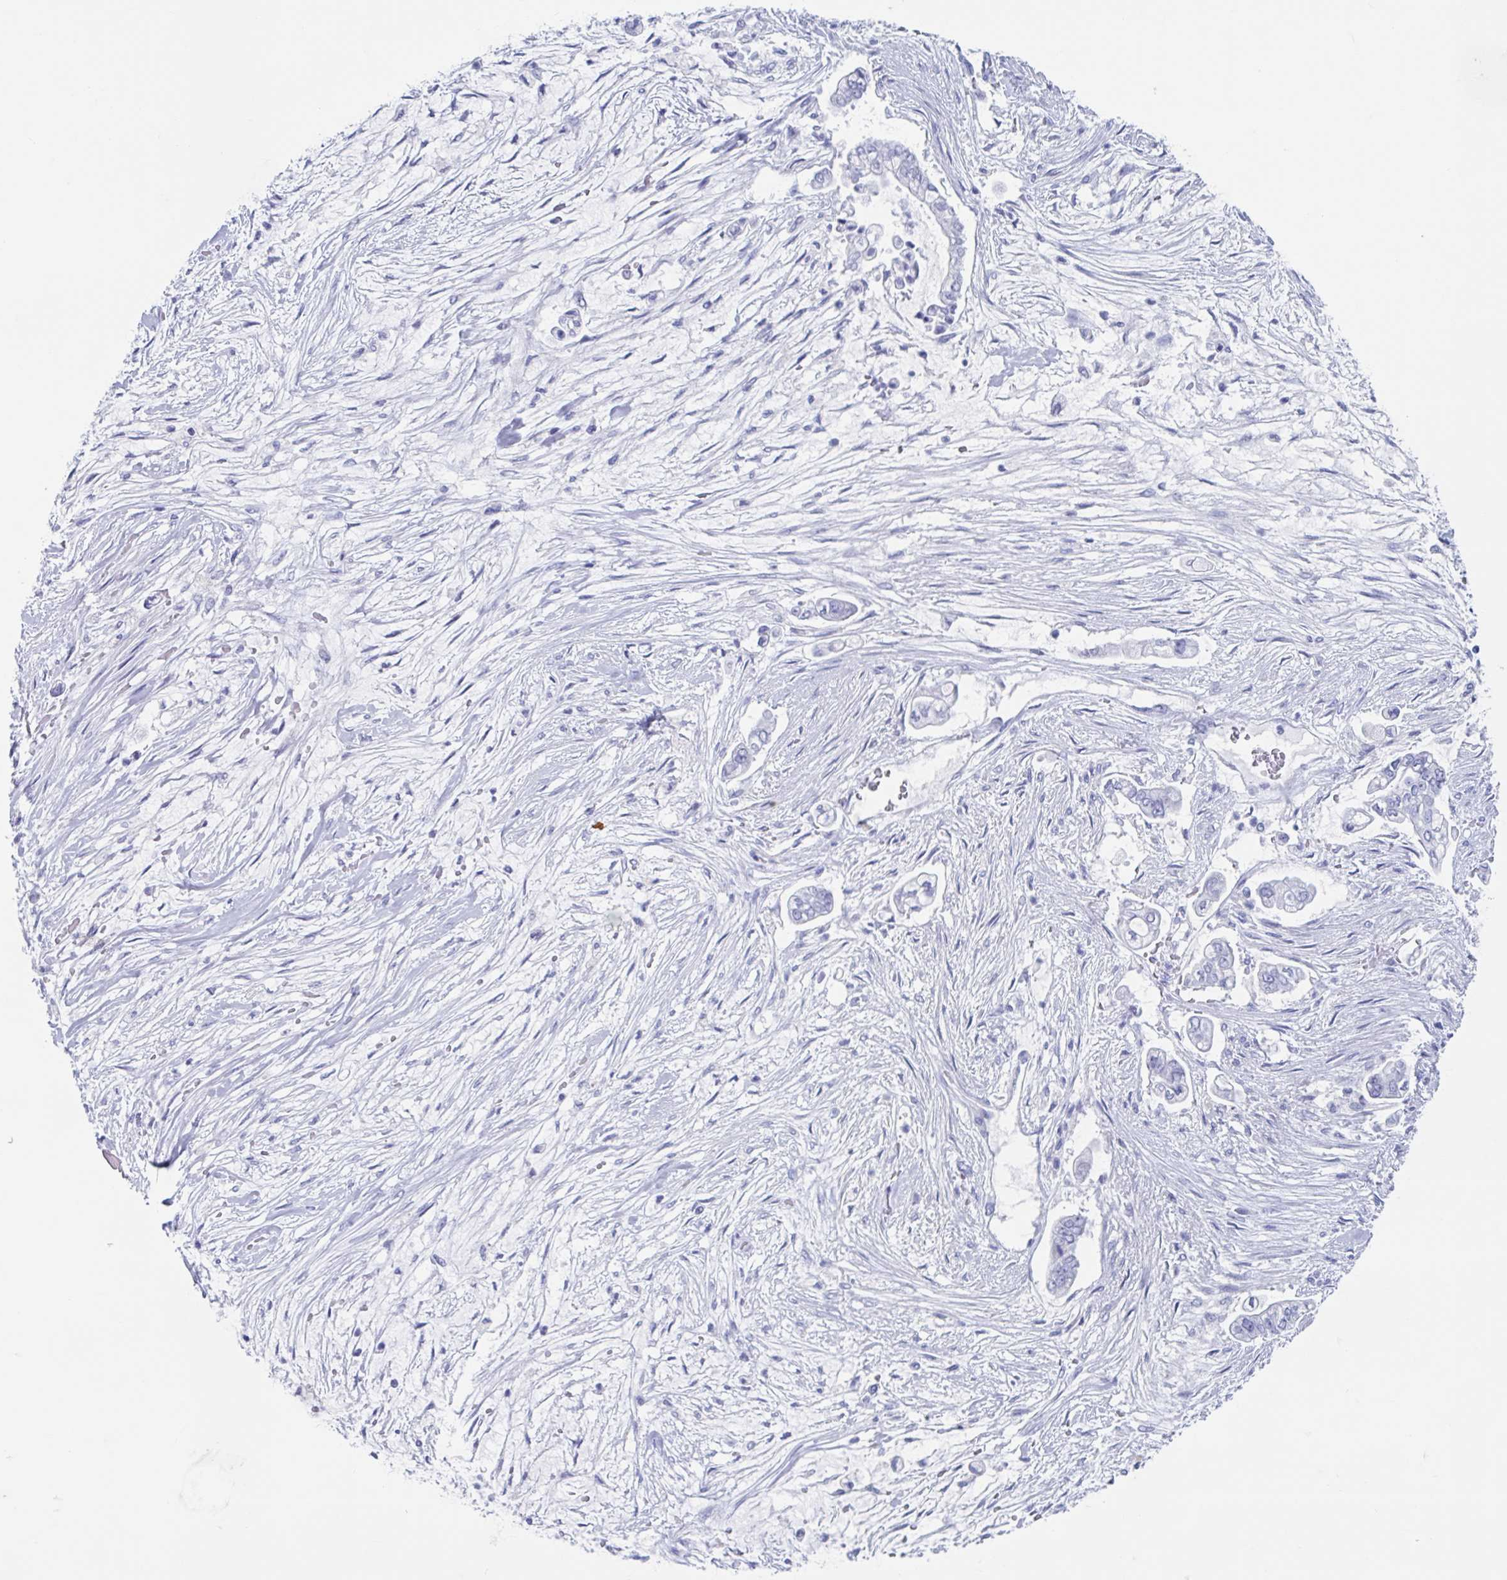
{"staining": {"intensity": "negative", "quantity": "none", "location": "none"}, "tissue": "pancreatic cancer", "cell_type": "Tumor cells", "image_type": "cancer", "snomed": [{"axis": "morphology", "description": "Adenocarcinoma, NOS"}, {"axis": "topography", "description": "Pancreas"}], "caption": "Immunohistochemistry (IHC) of human pancreatic adenocarcinoma exhibits no positivity in tumor cells. The staining is performed using DAB (3,3'-diaminobenzidine) brown chromogen with nuclei counter-stained in using hematoxylin.", "gene": "SHCBP1L", "patient": {"sex": "female", "age": 69}}